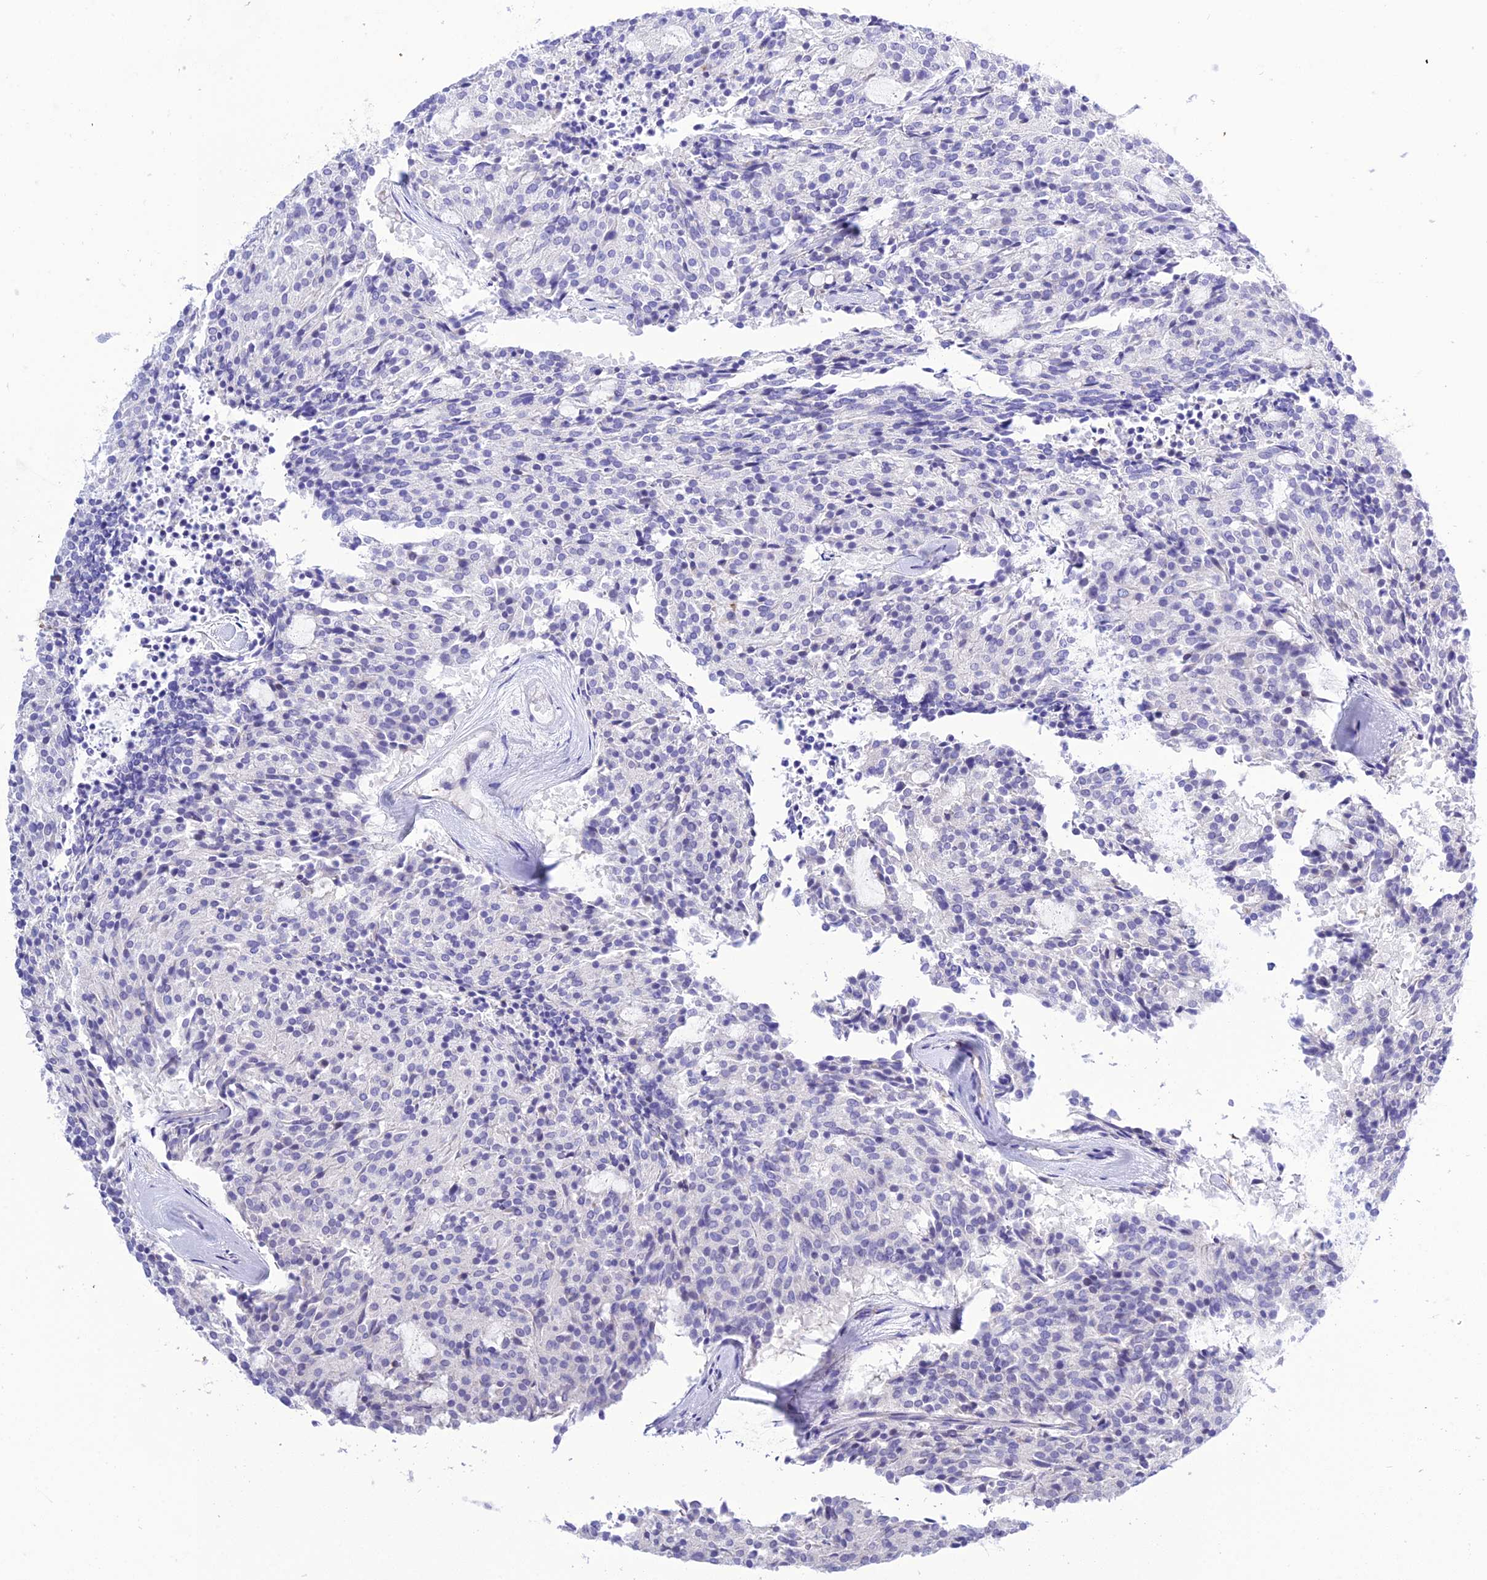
{"staining": {"intensity": "negative", "quantity": "none", "location": "none"}, "tissue": "carcinoid", "cell_type": "Tumor cells", "image_type": "cancer", "snomed": [{"axis": "morphology", "description": "Carcinoid, malignant, NOS"}, {"axis": "topography", "description": "Pancreas"}], "caption": "Tumor cells show no significant protein positivity in malignant carcinoid.", "gene": "DEFB107A", "patient": {"sex": "female", "age": 54}}